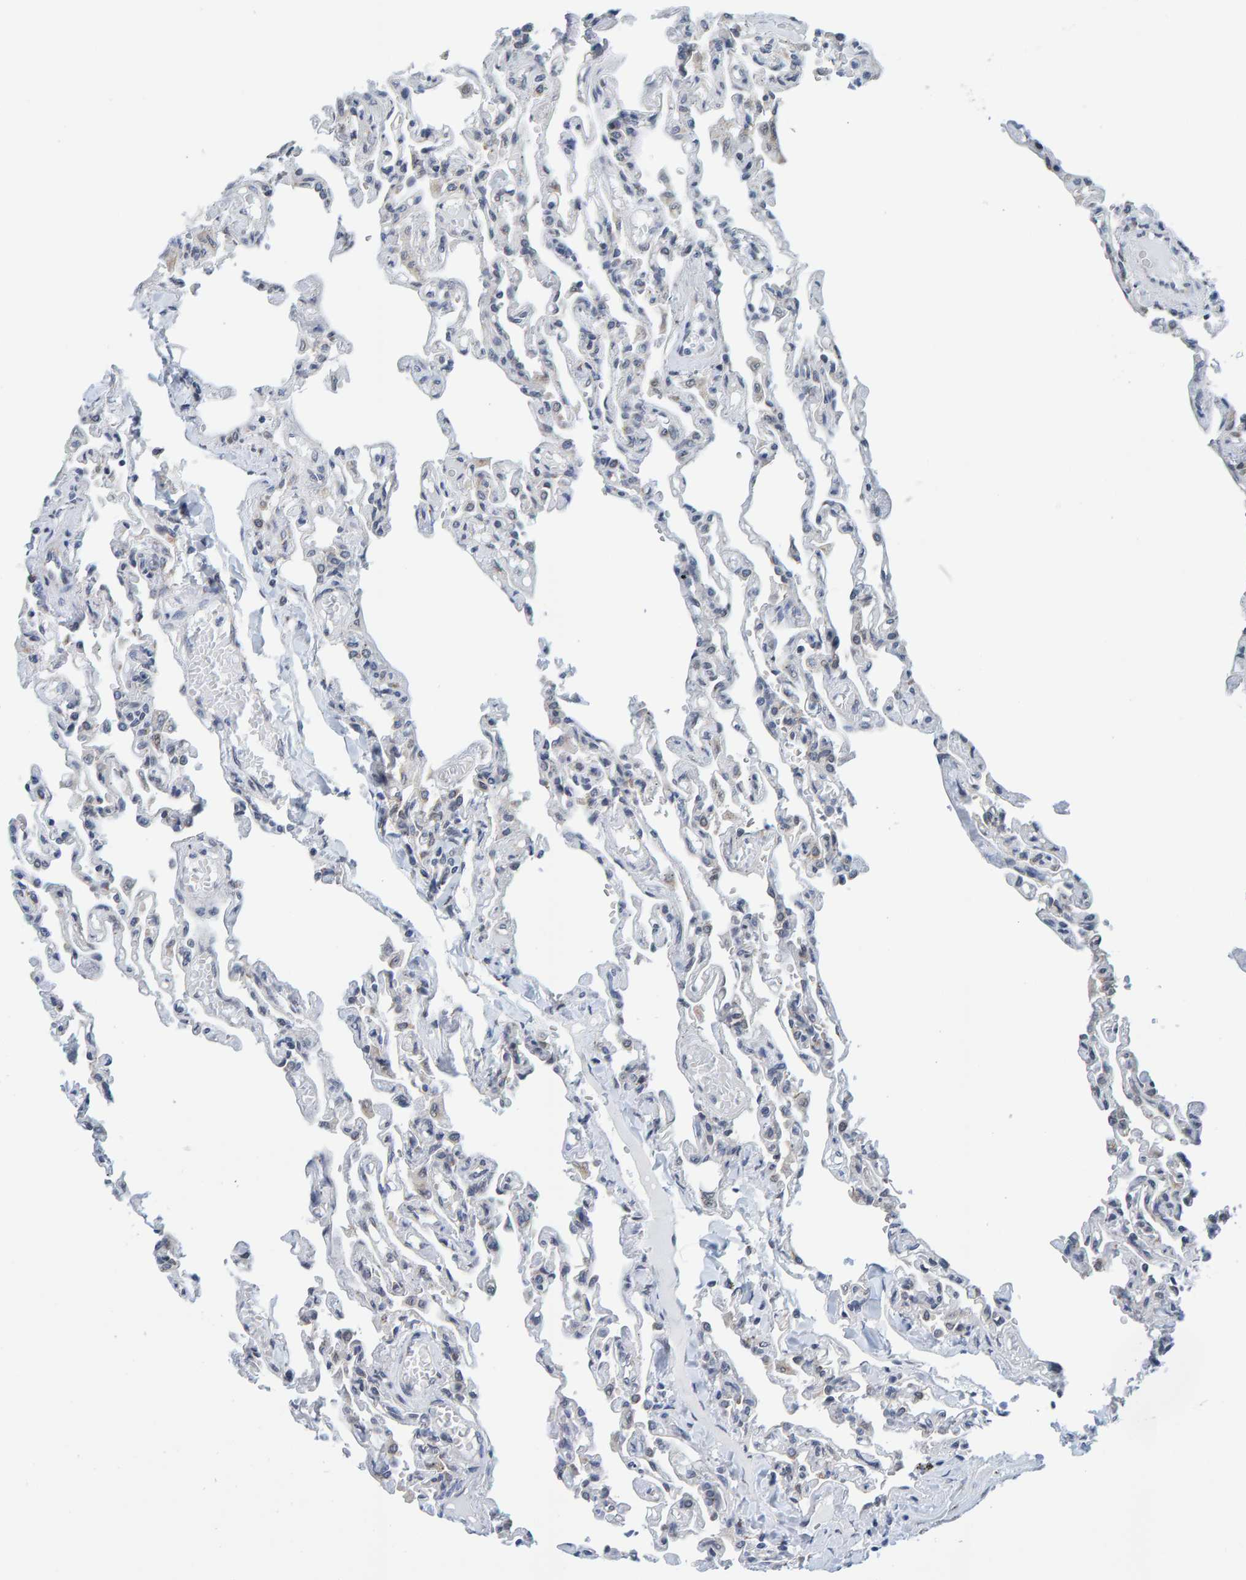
{"staining": {"intensity": "weak", "quantity": "<25%", "location": "cytoplasmic/membranous"}, "tissue": "lung", "cell_type": "Alveolar cells", "image_type": "normal", "snomed": [{"axis": "morphology", "description": "Normal tissue, NOS"}, {"axis": "topography", "description": "Lung"}], "caption": "This is an immunohistochemistry image of unremarkable human lung. There is no positivity in alveolar cells.", "gene": "SCRN2", "patient": {"sex": "male", "age": 21}}